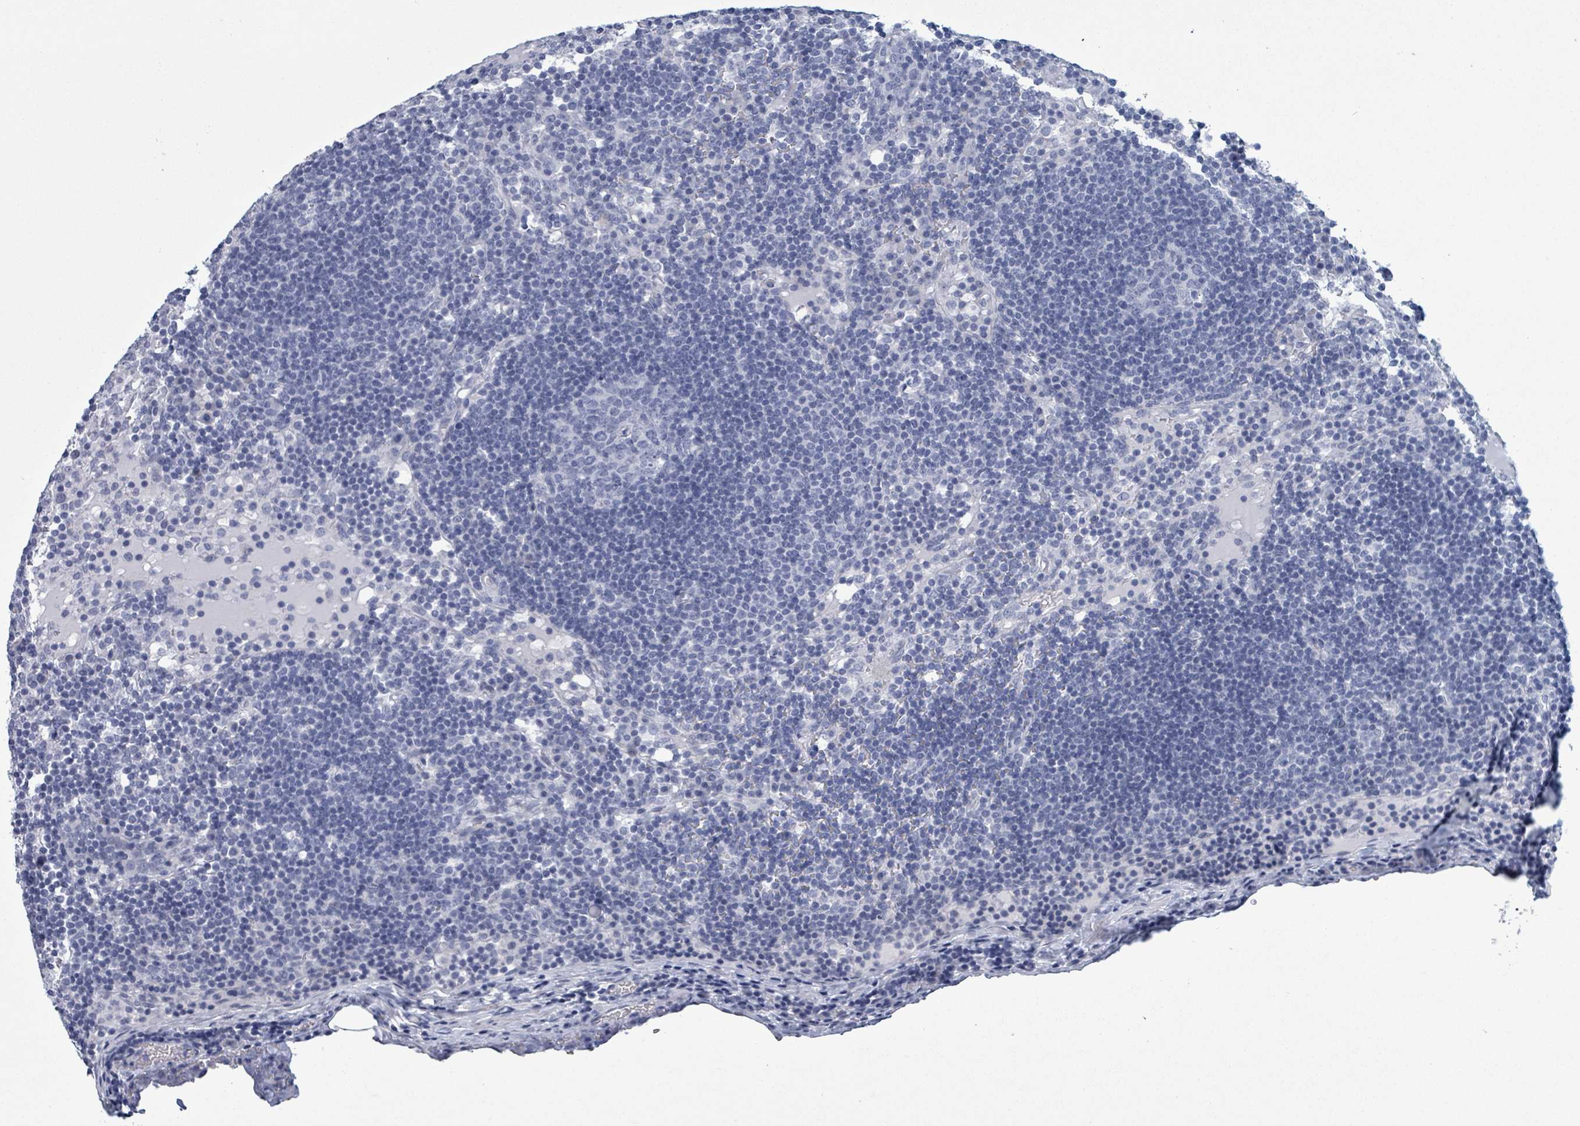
{"staining": {"intensity": "negative", "quantity": "none", "location": "none"}, "tissue": "lymph node", "cell_type": "Germinal center cells", "image_type": "normal", "snomed": [{"axis": "morphology", "description": "Normal tissue, NOS"}, {"axis": "topography", "description": "Lymph node"}], "caption": "DAB immunohistochemical staining of normal lymph node reveals no significant expression in germinal center cells. (IHC, brightfield microscopy, high magnification).", "gene": "ZNF771", "patient": {"sex": "male", "age": 53}}